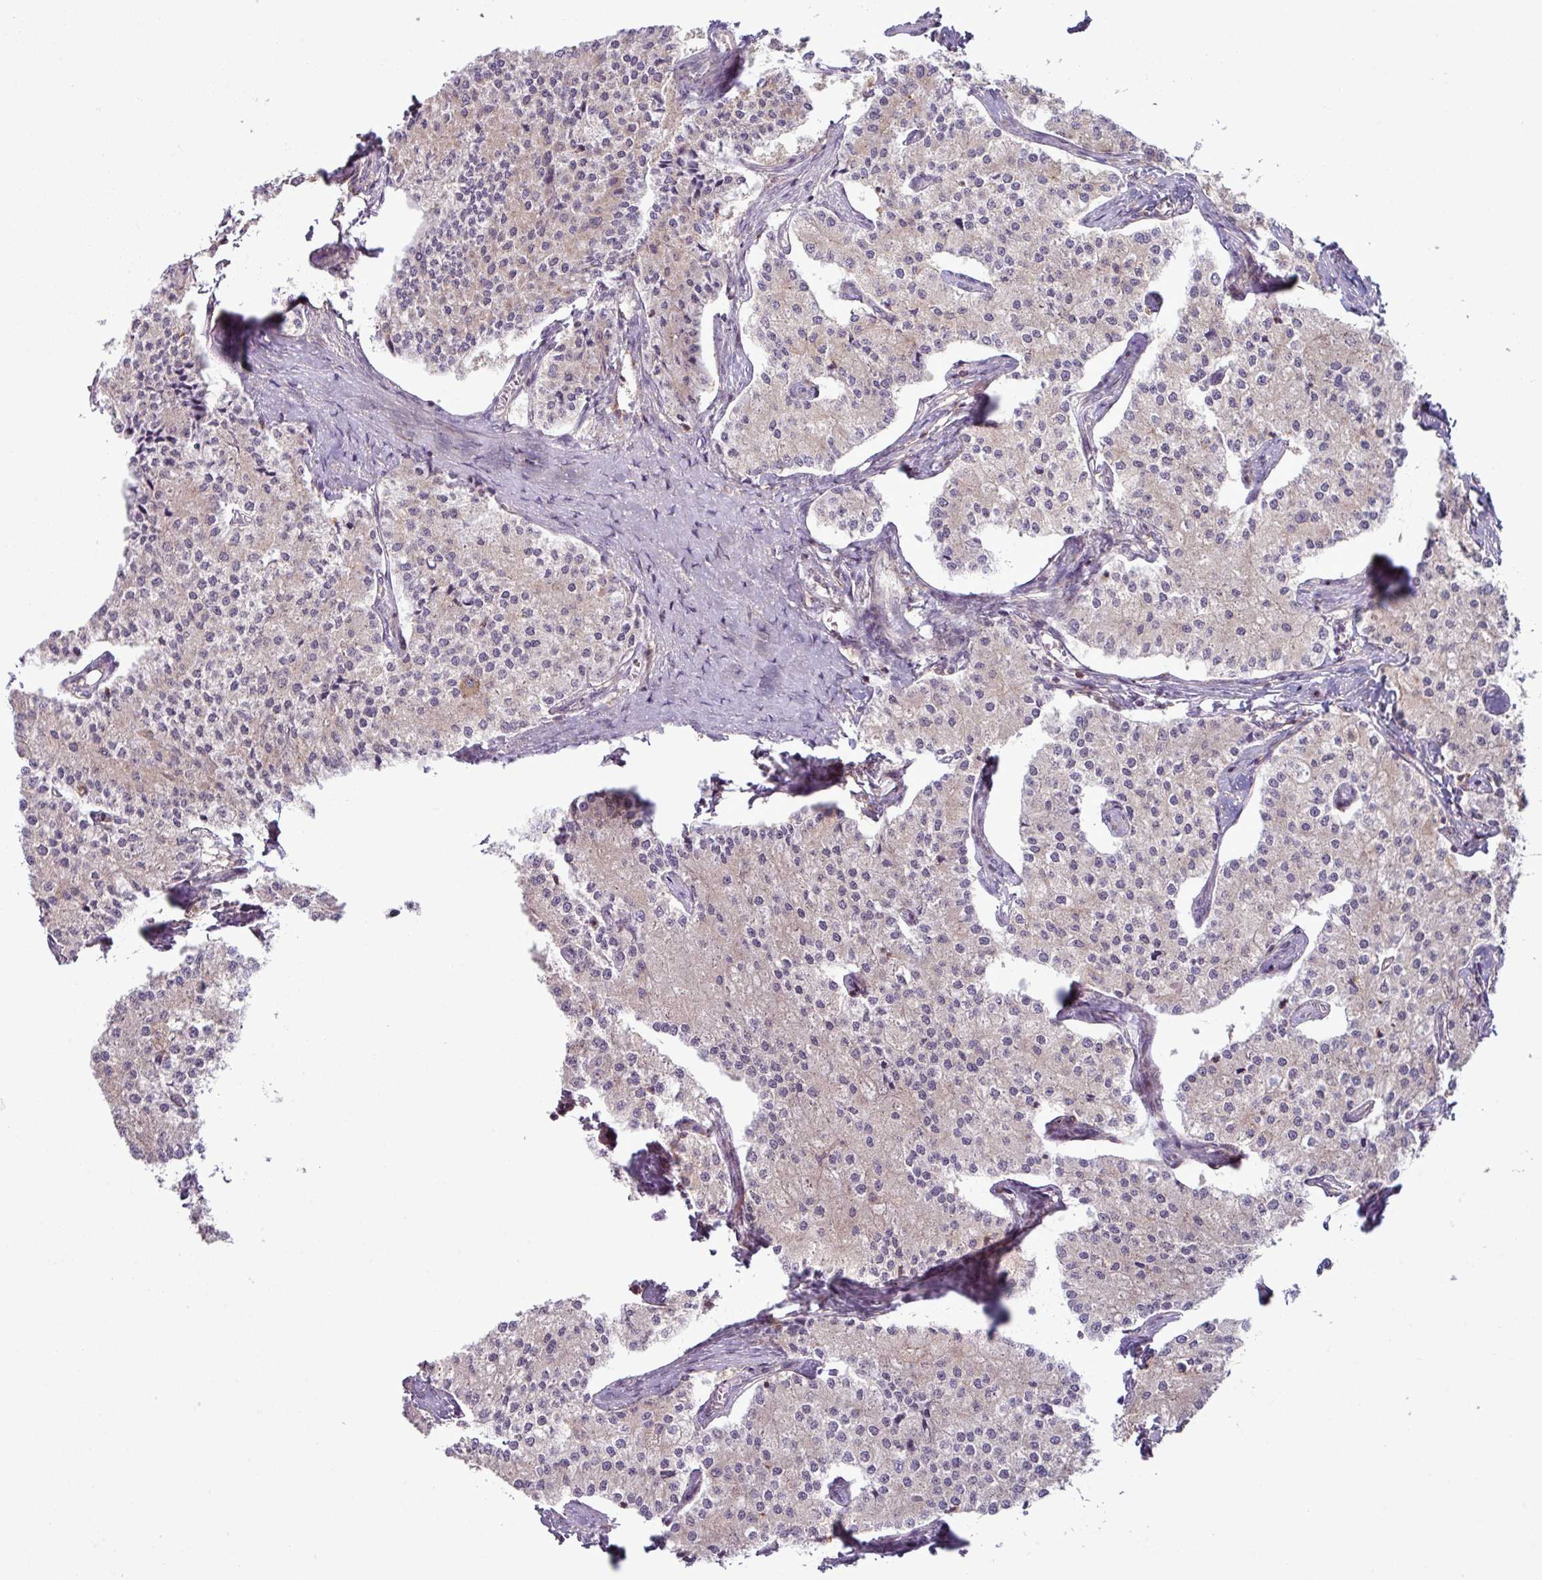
{"staining": {"intensity": "weak", "quantity": "<25%", "location": "cytoplasmic/membranous"}, "tissue": "carcinoid", "cell_type": "Tumor cells", "image_type": "cancer", "snomed": [{"axis": "morphology", "description": "Carcinoid, malignant, NOS"}, {"axis": "topography", "description": "Colon"}], "caption": "Tumor cells are negative for protein expression in human malignant carcinoid.", "gene": "ZC2HC1C", "patient": {"sex": "female", "age": 52}}